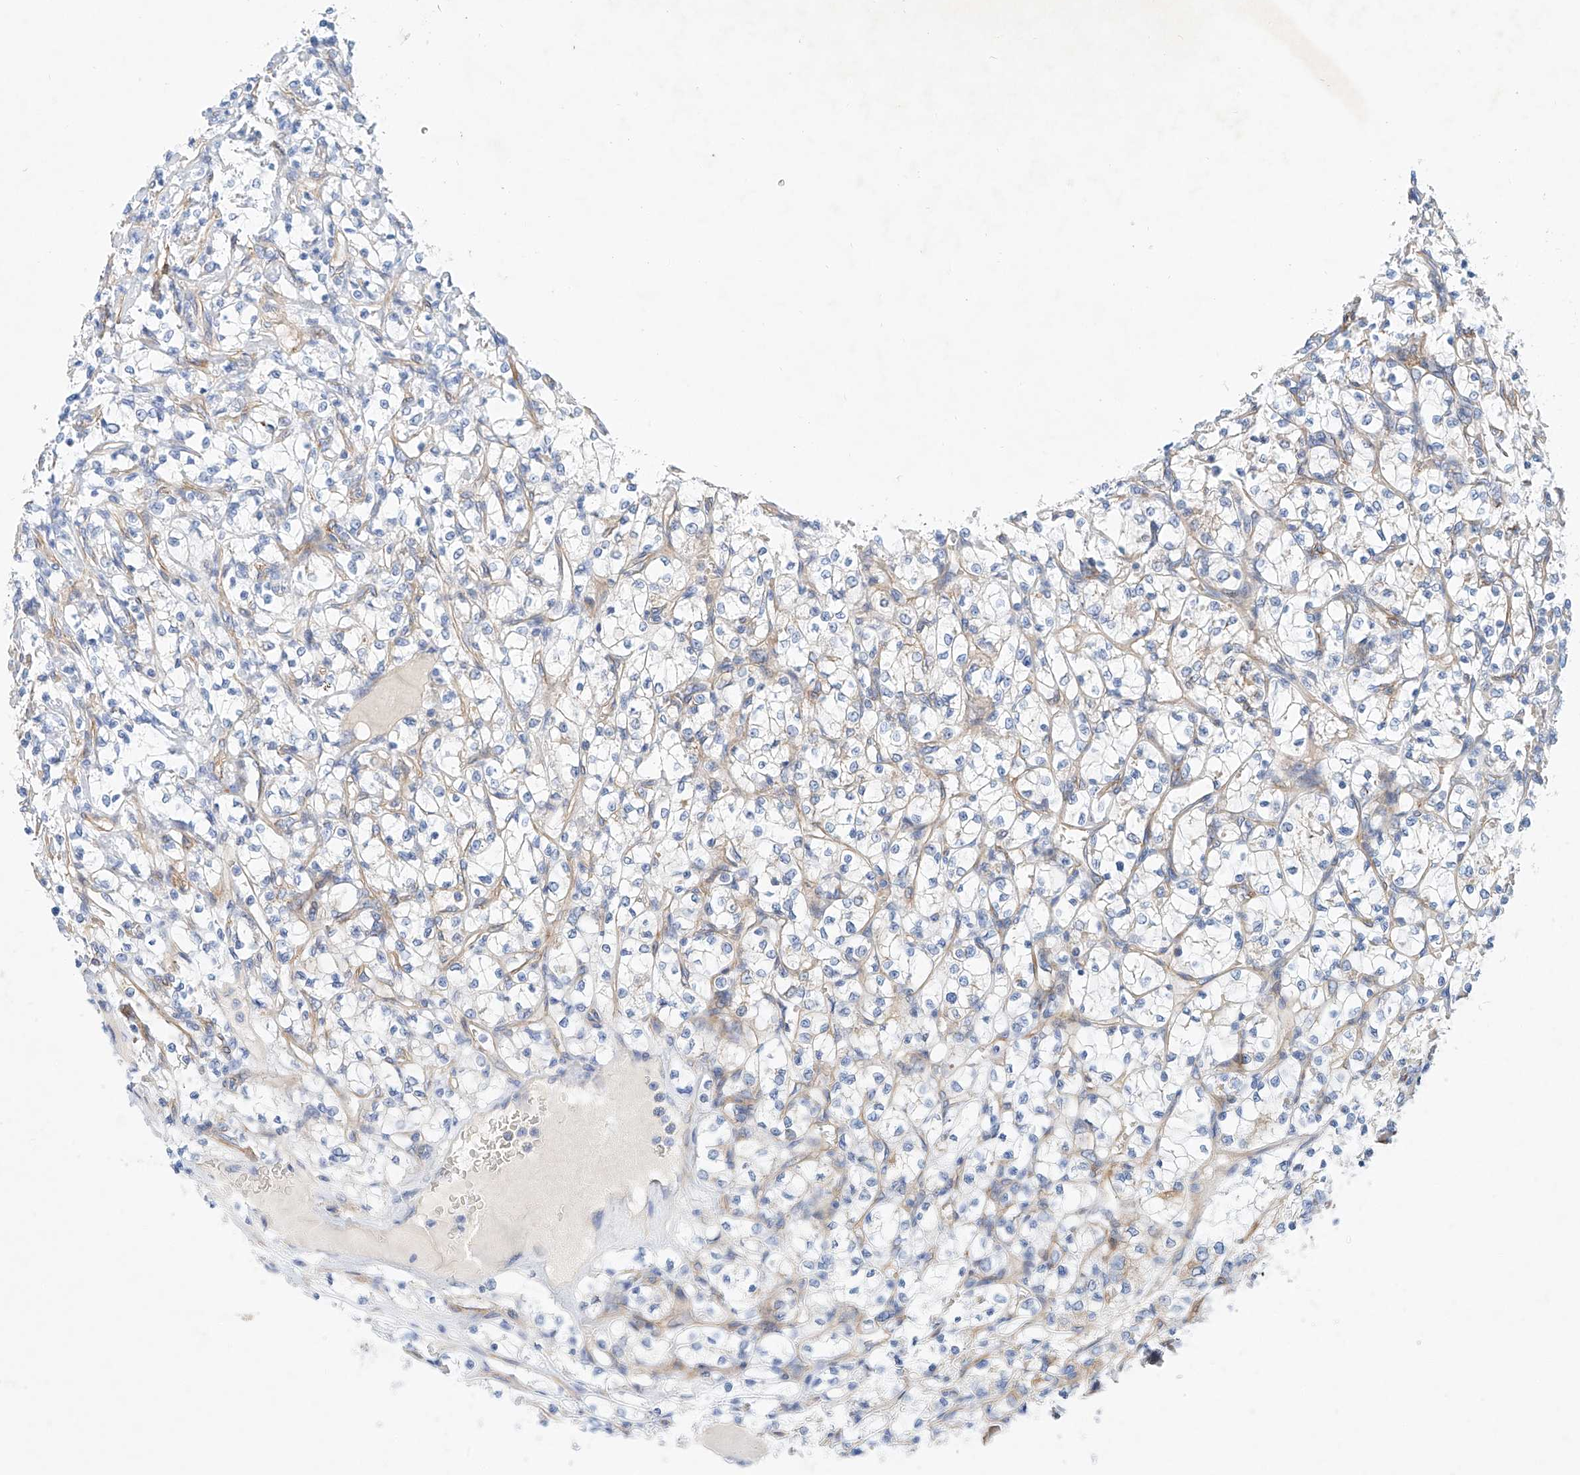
{"staining": {"intensity": "negative", "quantity": "none", "location": "none"}, "tissue": "renal cancer", "cell_type": "Tumor cells", "image_type": "cancer", "snomed": [{"axis": "morphology", "description": "Adenocarcinoma, NOS"}, {"axis": "topography", "description": "Kidney"}], "caption": "Immunohistochemistry histopathology image of renal cancer stained for a protein (brown), which reveals no expression in tumor cells.", "gene": "SBSPON", "patient": {"sex": "female", "age": 69}}